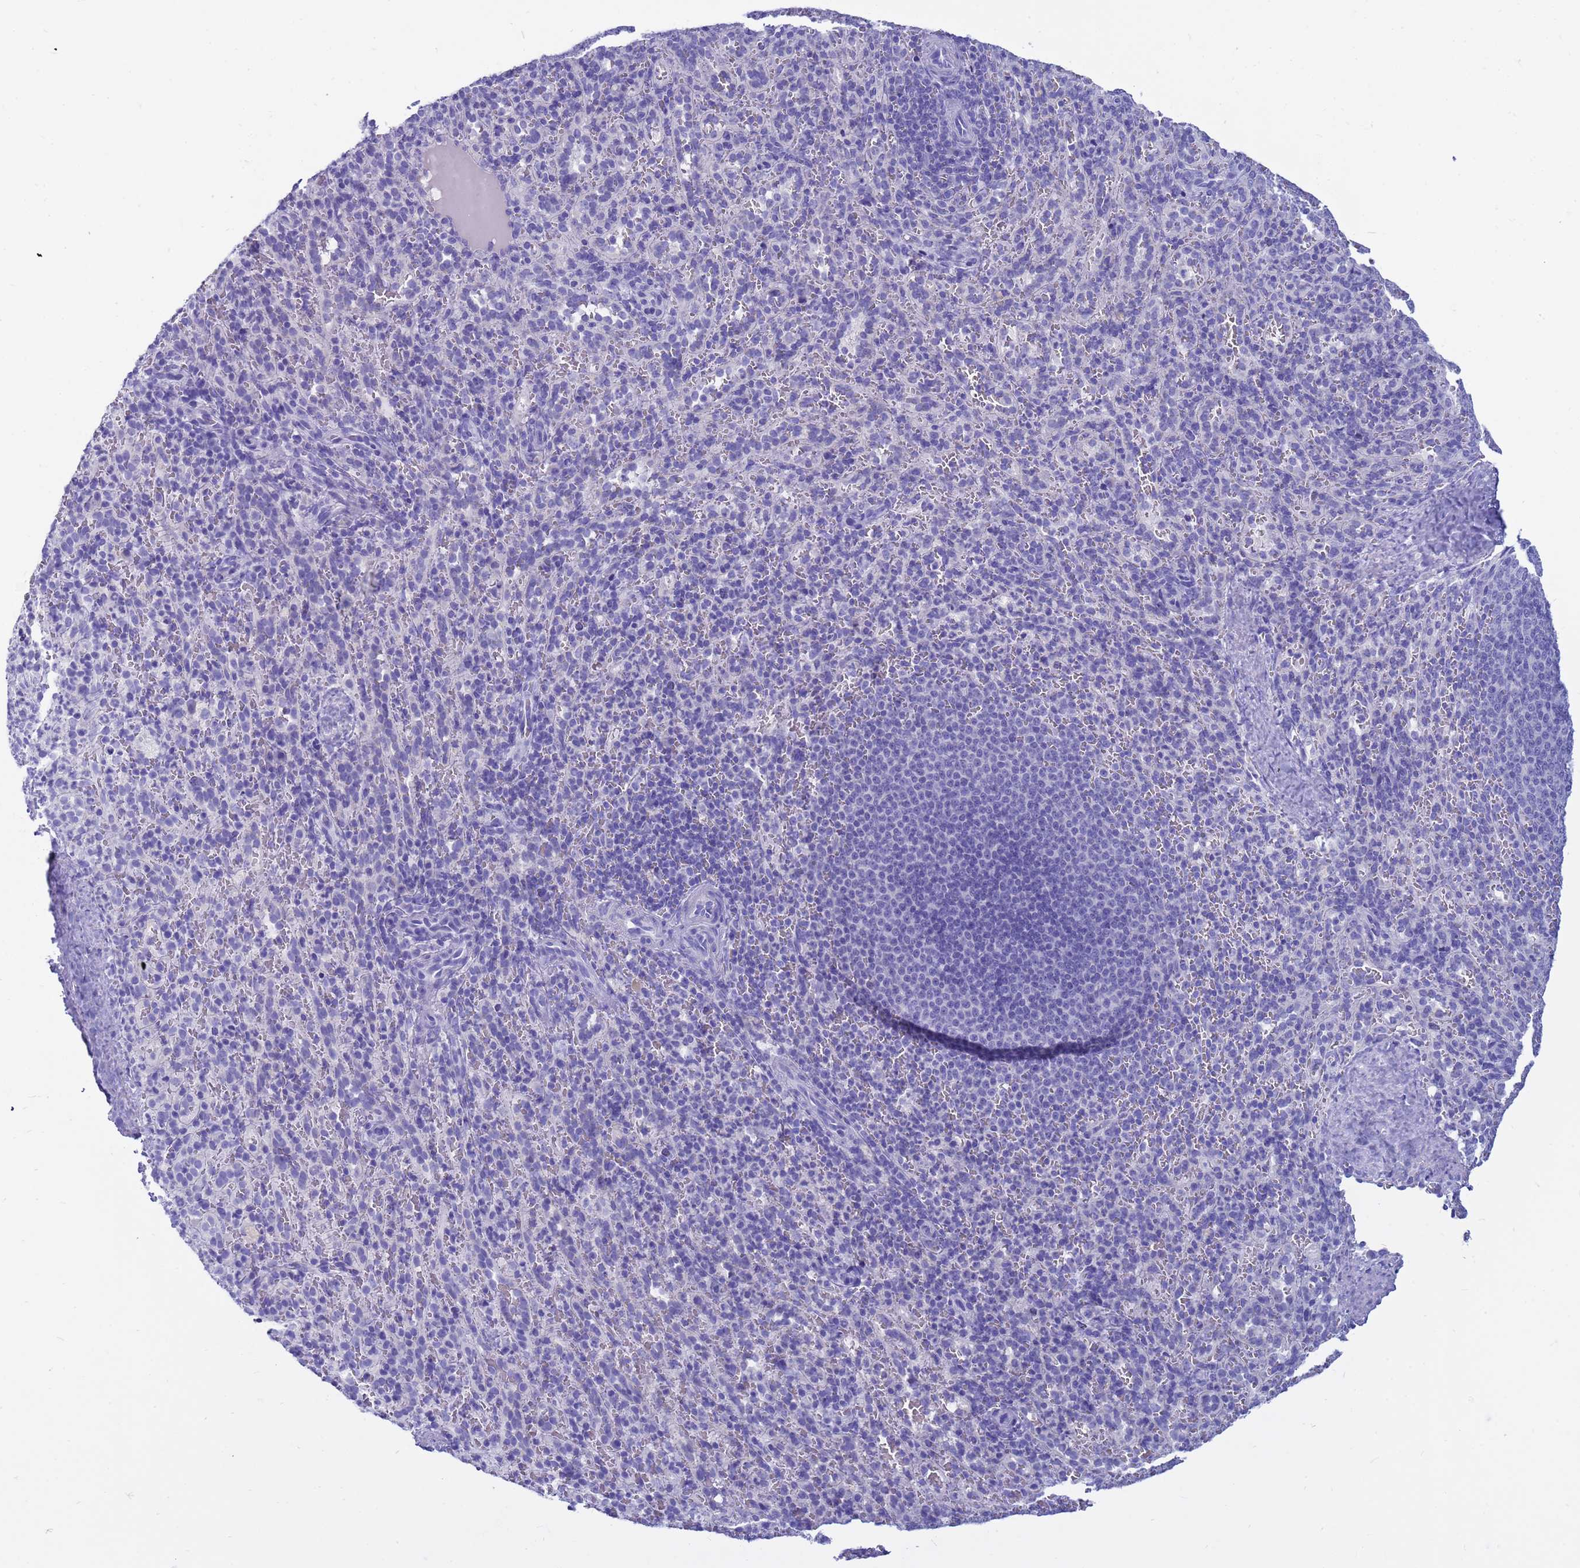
{"staining": {"intensity": "negative", "quantity": "none", "location": "none"}, "tissue": "spleen", "cell_type": "Cells in red pulp", "image_type": "normal", "snomed": [{"axis": "morphology", "description": "Normal tissue, NOS"}, {"axis": "topography", "description": "Spleen"}], "caption": "A photomicrograph of spleen stained for a protein shows no brown staining in cells in red pulp.", "gene": "SYCN", "patient": {"sex": "female", "age": 21}}